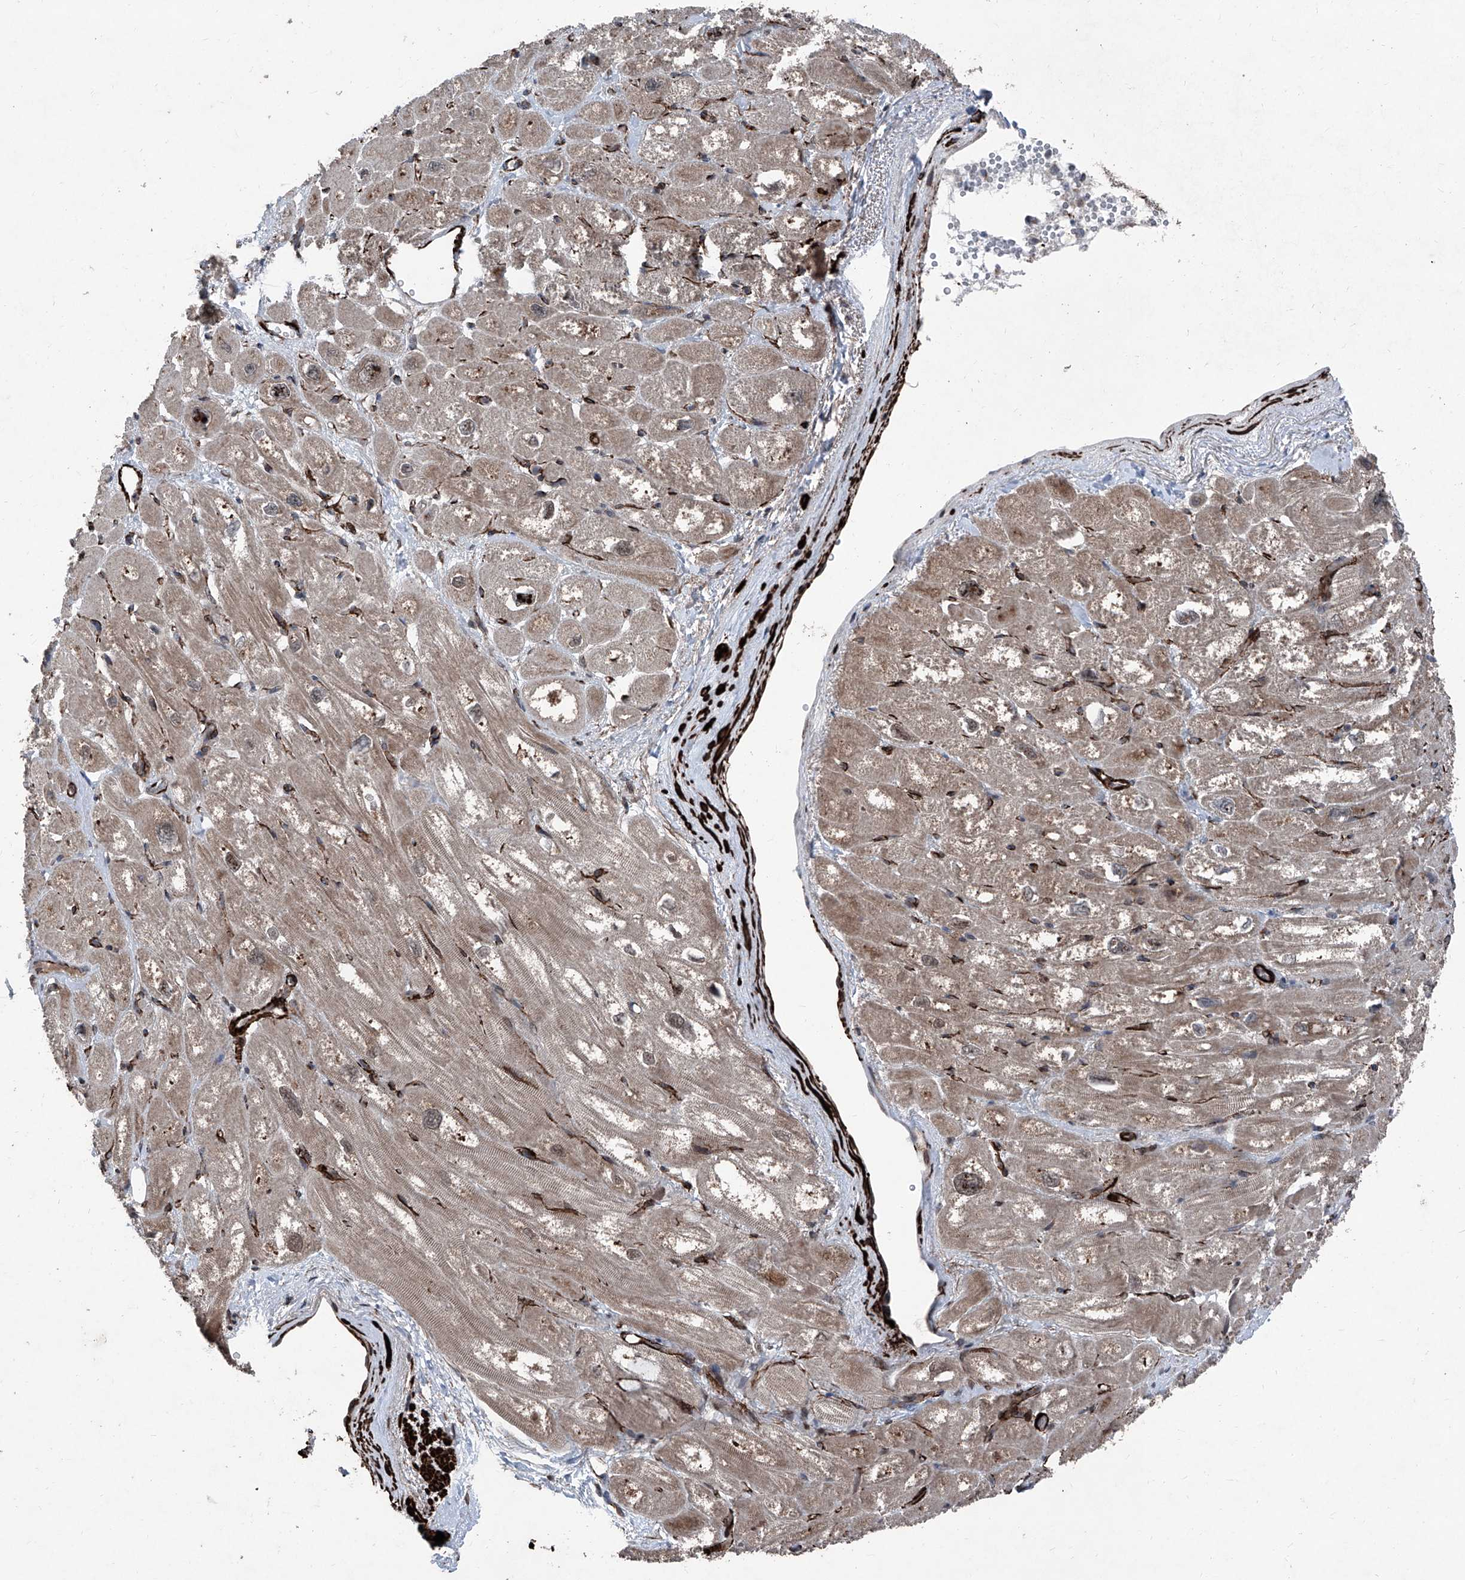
{"staining": {"intensity": "moderate", "quantity": "25%-75%", "location": "cytoplasmic/membranous"}, "tissue": "heart muscle", "cell_type": "Cardiomyocytes", "image_type": "normal", "snomed": [{"axis": "morphology", "description": "Normal tissue, NOS"}, {"axis": "topography", "description": "Heart"}], "caption": "Moderate cytoplasmic/membranous protein expression is identified in about 25%-75% of cardiomyocytes in heart muscle.", "gene": "COA7", "patient": {"sex": "male", "age": 50}}